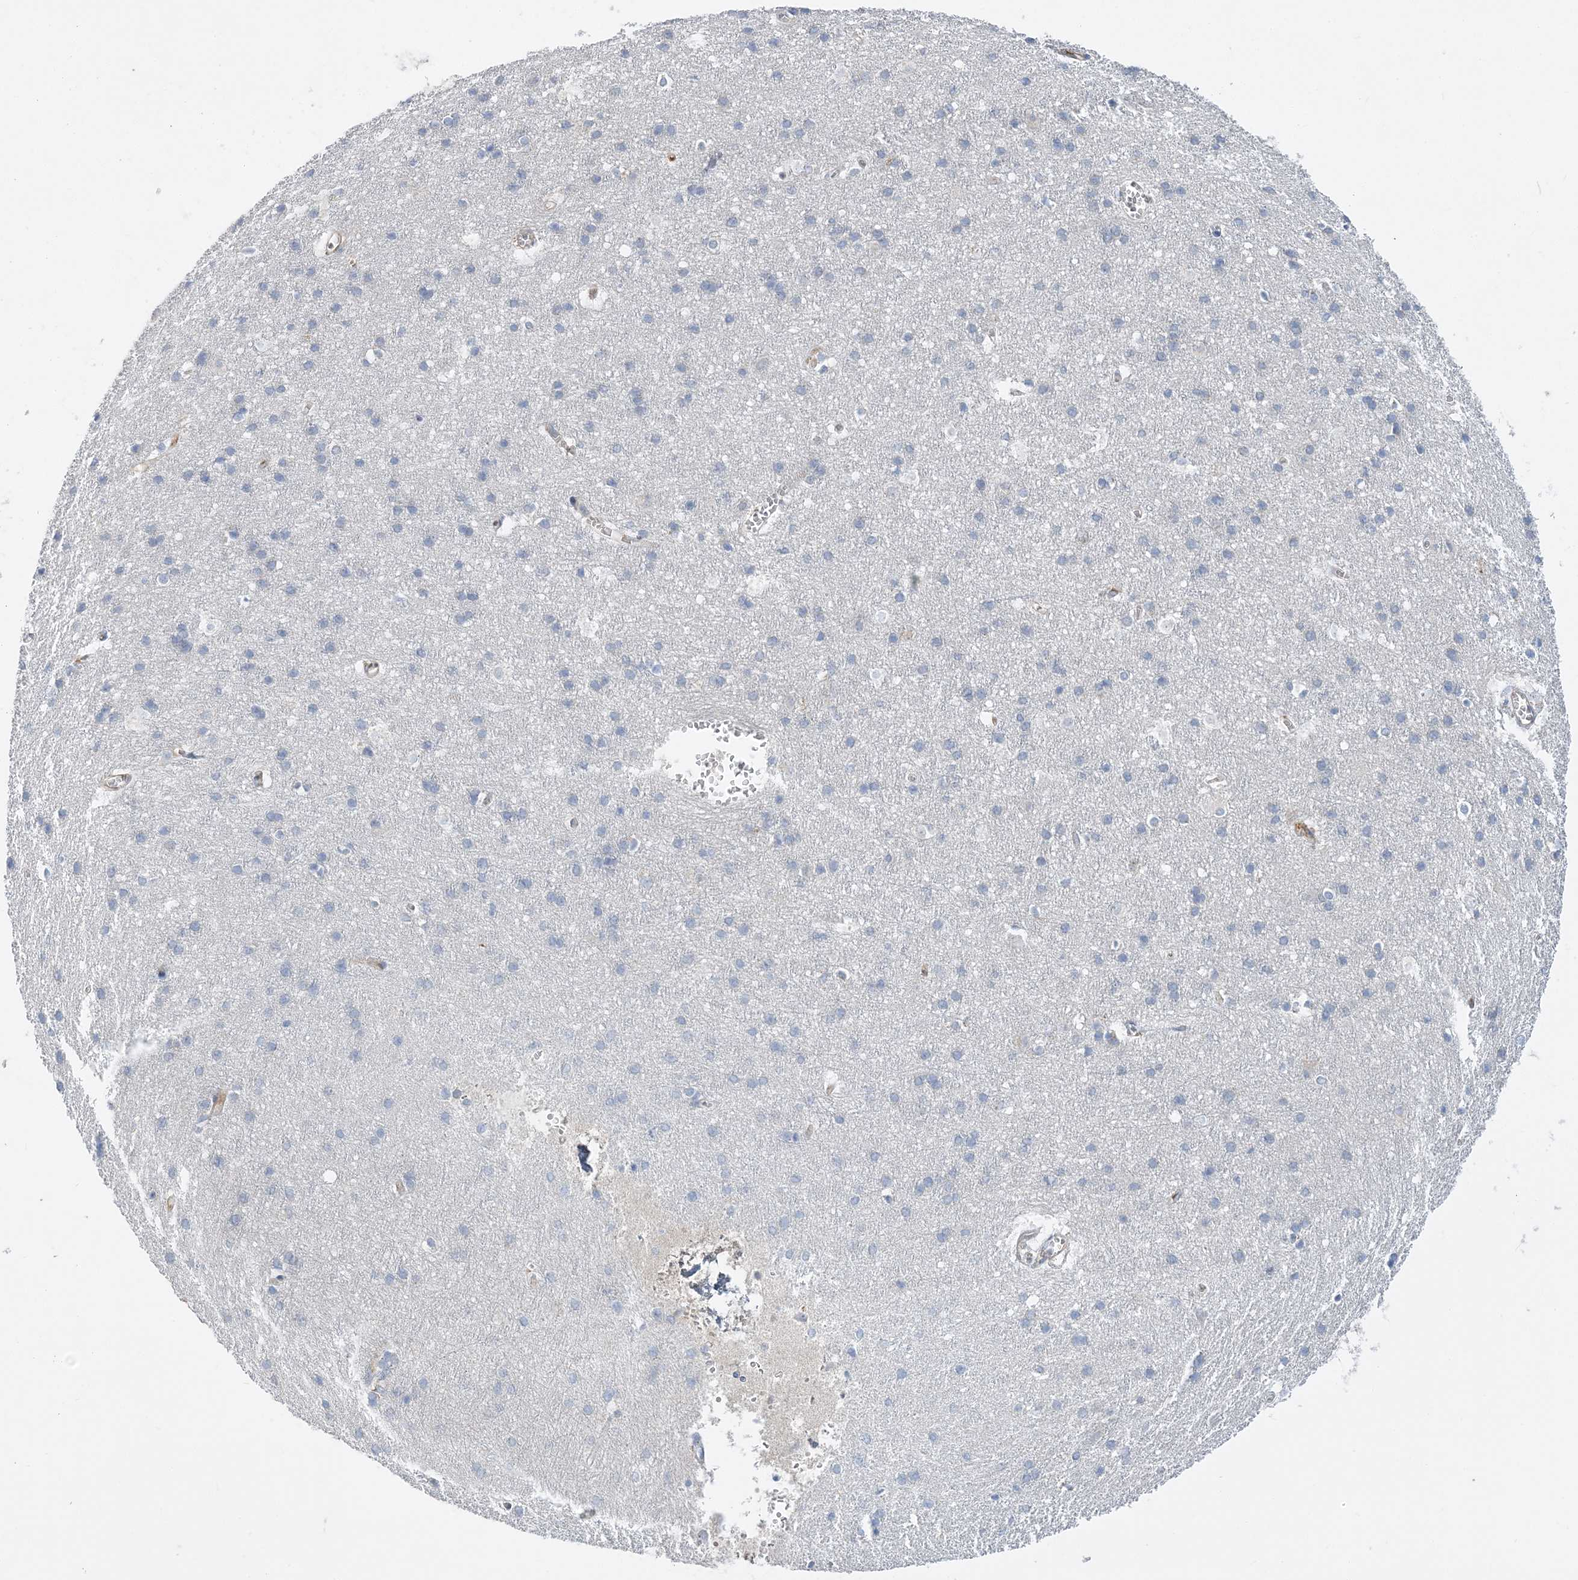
{"staining": {"intensity": "negative", "quantity": "none", "location": "none"}, "tissue": "cerebral cortex", "cell_type": "Endothelial cells", "image_type": "normal", "snomed": [{"axis": "morphology", "description": "Normal tissue, NOS"}, {"axis": "topography", "description": "Cerebral cortex"}], "caption": "Immunohistochemical staining of unremarkable cerebral cortex reveals no significant staining in endothelial cells.", "gene": "FAM114A2", "patient": {"sex": "male", "age": 54}}